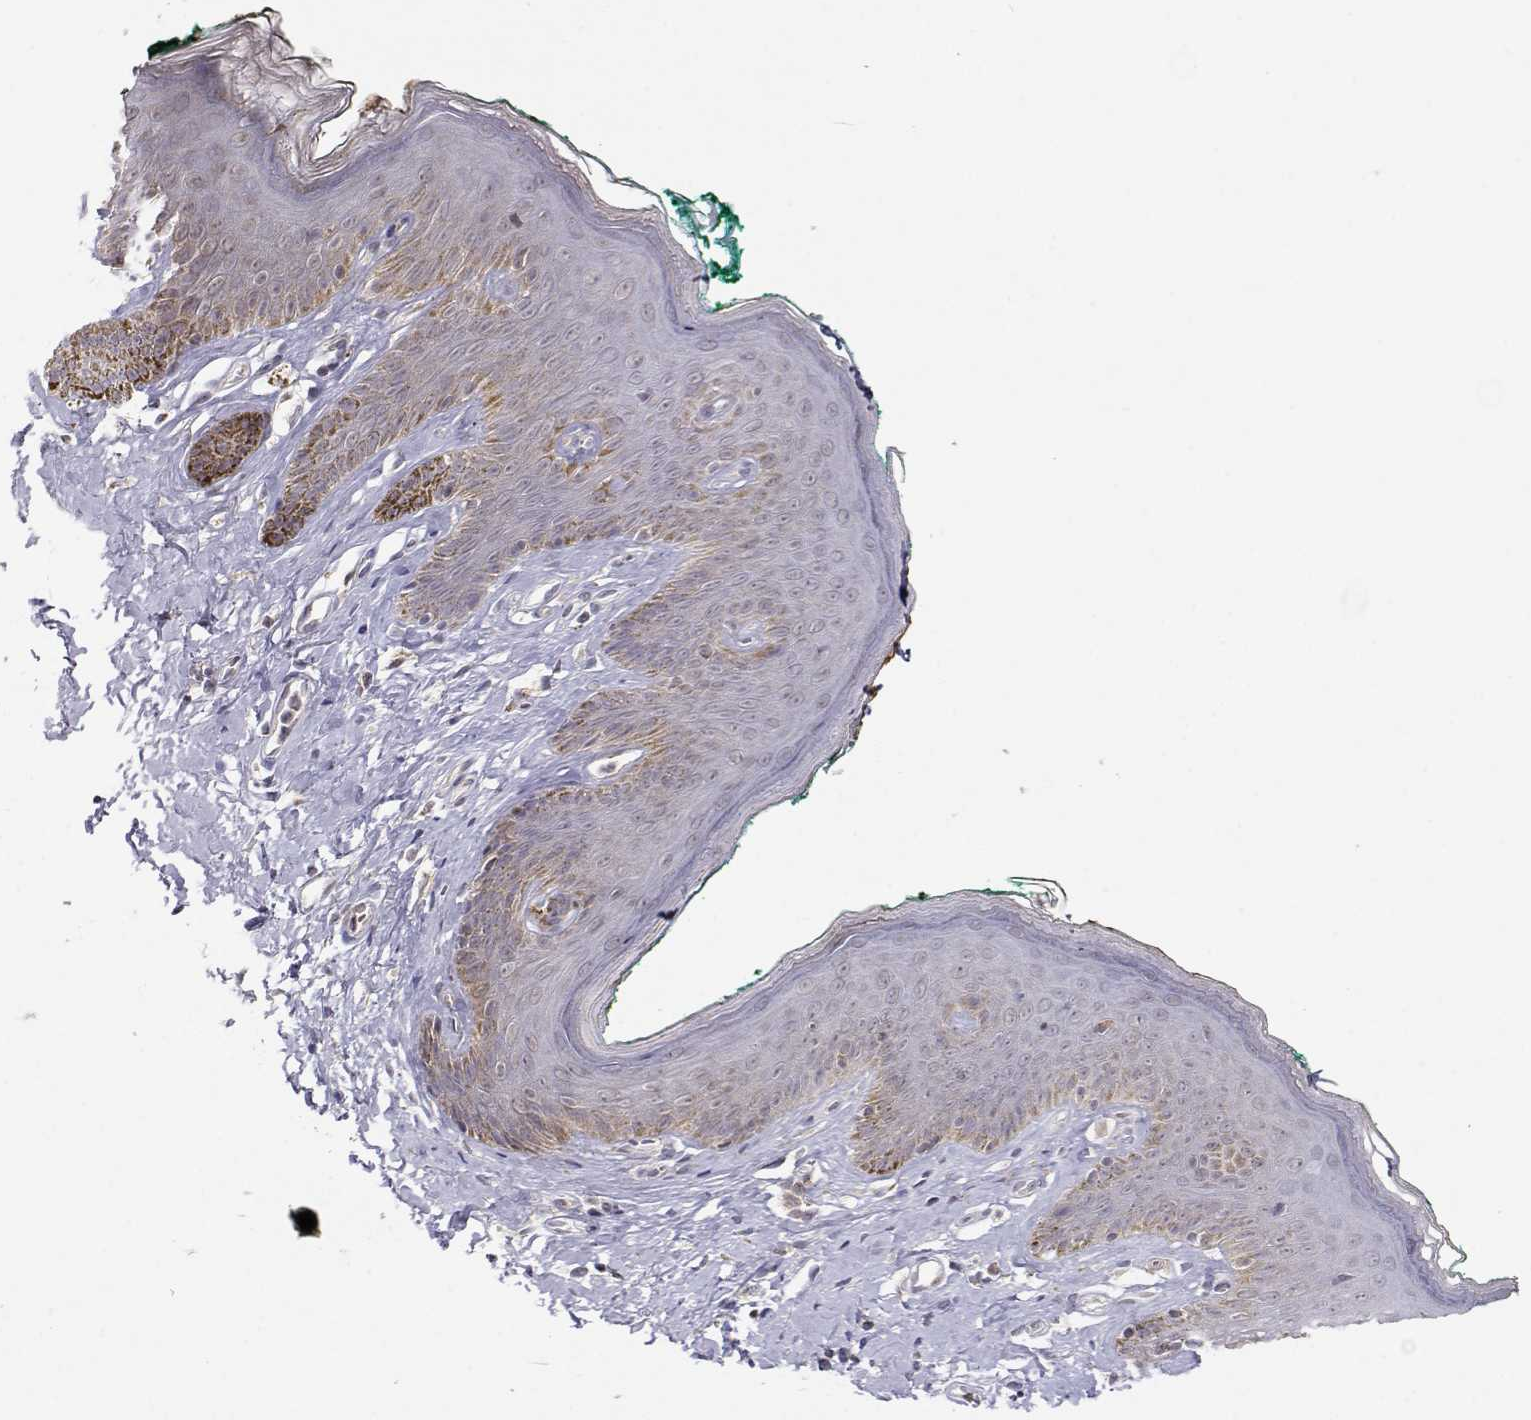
{"staining": {"intensity": "moderate", "quantity": "<25%", "location": "cytoplasmic/membranous"}, "tissue": "skin", "cell_type": "Epidermal cells", "image_type": "normal", "snomed": [{"axis": "morphology", "description": "Normal tissue, NOS"}, {"axis": "topography", "description": "Vulva"}], "caption": "Protein expression by immunohistochemistry shows moderate cytoplasmic/membranous positivity in about <25% of epidermal cells in unremarkable skin. Immunohistochemistry (ihc) stains the protein in brown and the nuclei are stained blue.", "gene": "EXOG", "patient": {"sex": "female", "age": 66}}